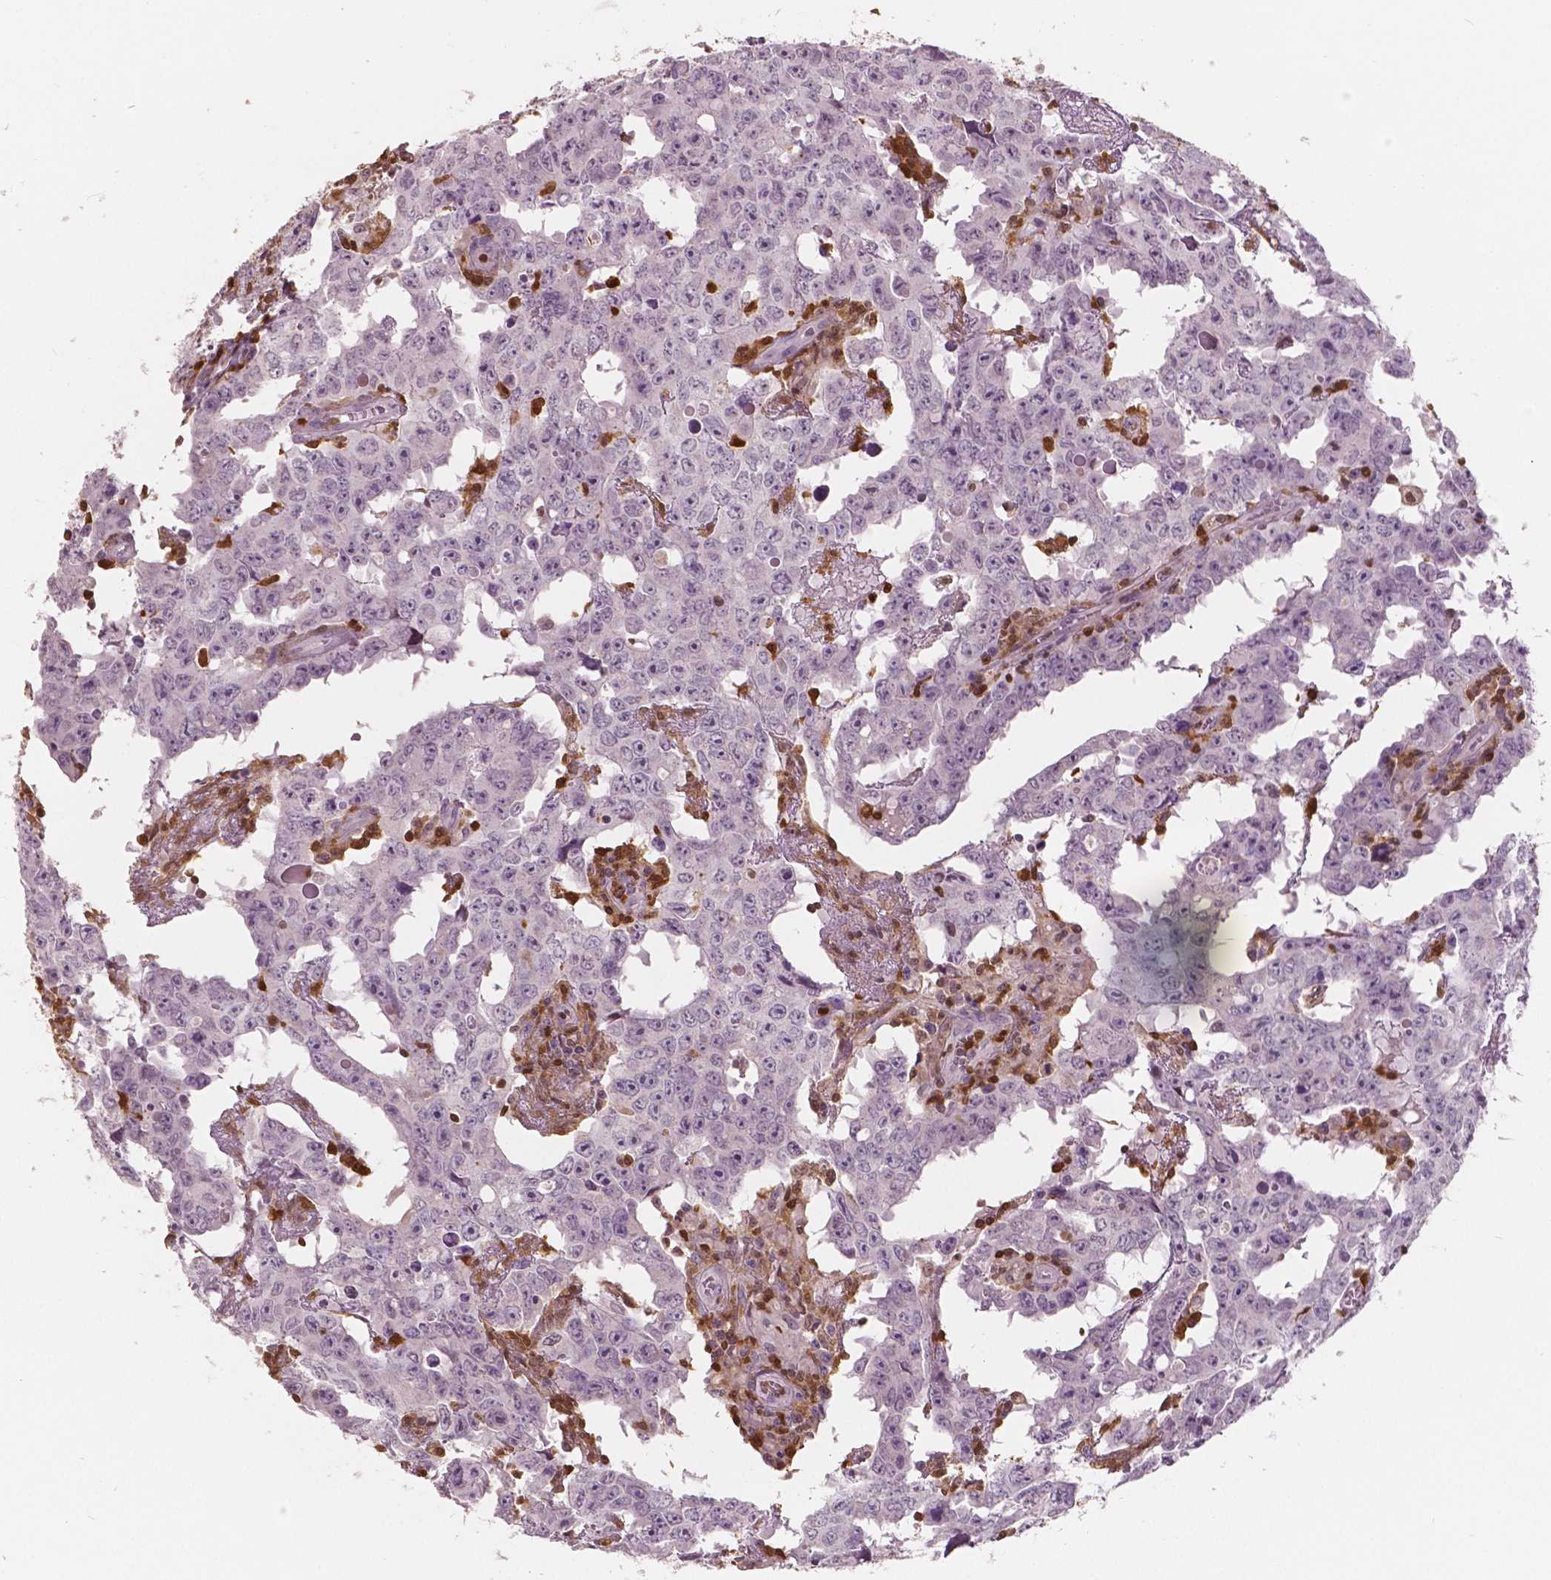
{"staining": {"intensity": "negative", "quantity": "none", "location": "none"}, "tissue": "testis cancer", "cell_type": "Tumor cells", "image_type": "cancer", "snomed": [{"axis": "morphology", "description": "Carcinoma, Embryonal, NOS"}, {"axis": "topography", "description": "Testis"}], "caption": "IHC photomicrograph of embryonal carcinoma (testis) stained for a protein (brown), which displays no positivity in tumor cells.", "gene": "S100A4", "patient": {"sex": "male", "age": 22}}